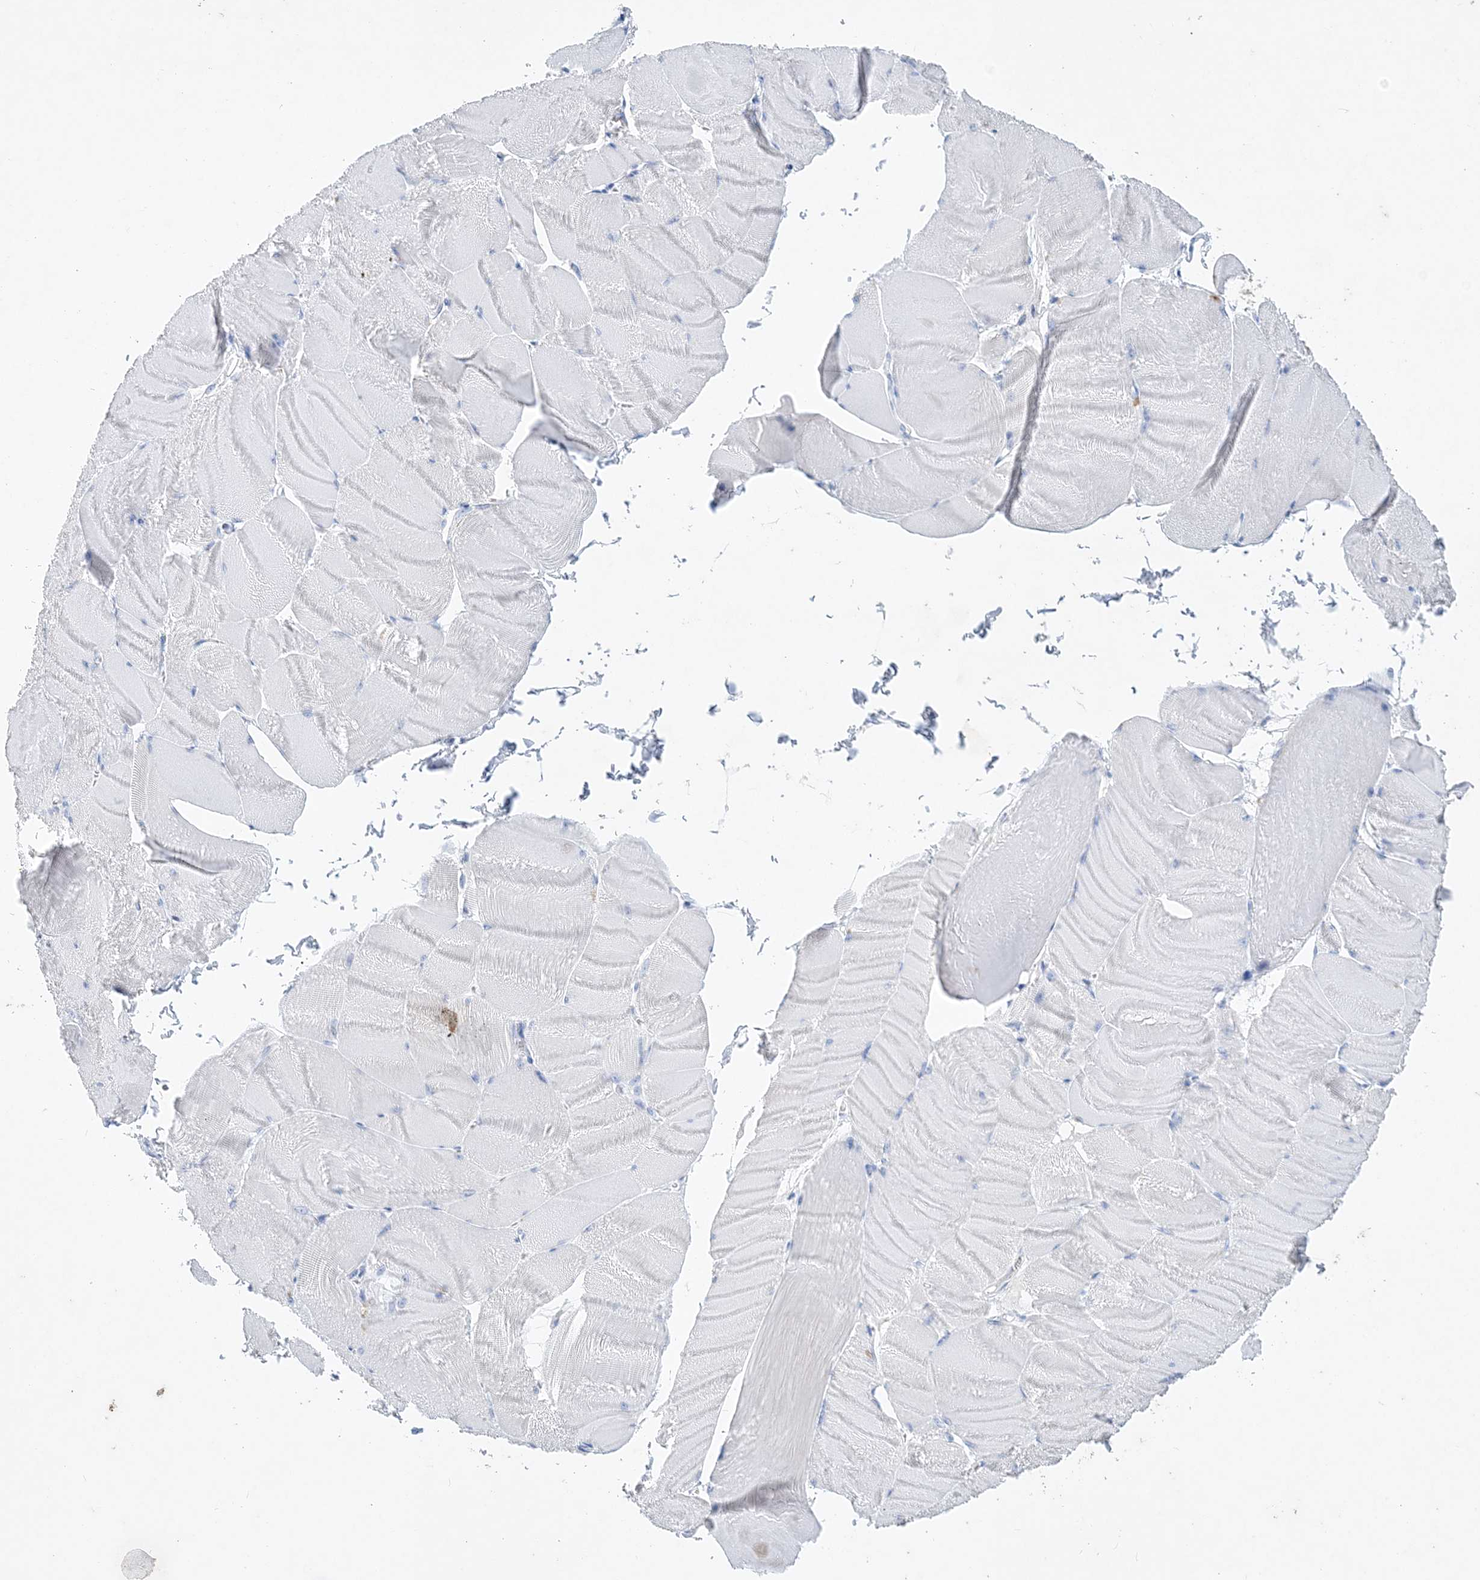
{"staining": {"intensity": "negative", "quantity": "none", "location": "none"}, "tissue": "skeletal muscle", "cell_type": "Myocytes", "image_type": "normal", "snomed": [{"axis": "morphology", "description": "Normal tissue, NOS"}, {"axis": "morphology", "description": "Basal cell carcinoma"}, {"axis": "topography", "description": "Skeletal muscle"}], "caption": "The micrograph shows no significant positivity in myocytes of skeletal muscle.", "gene": "COPS8", "patient": {"sex": "female", "age": 64}}